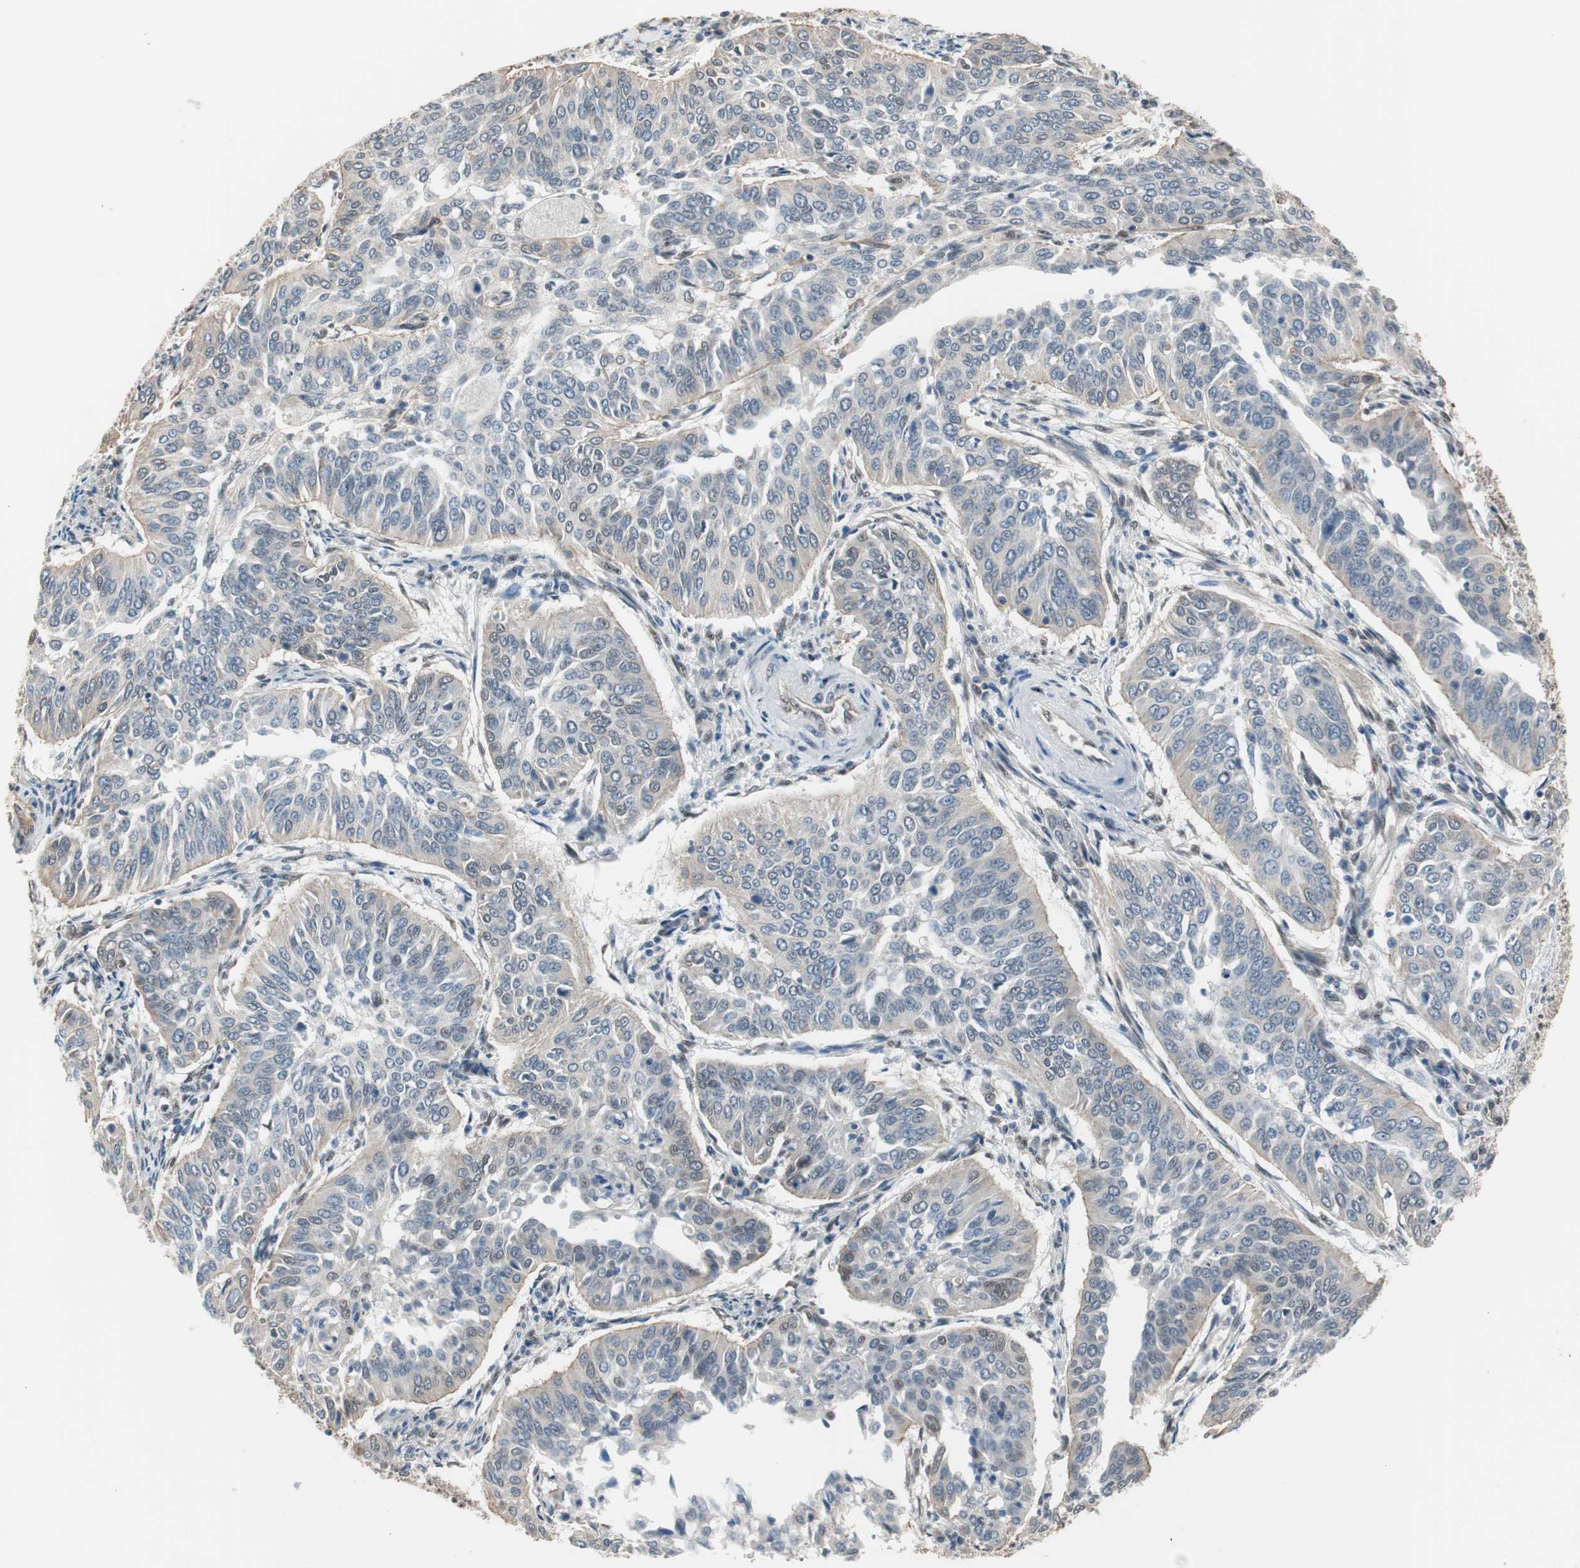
{"staining": {"intensity": "weak", "quantity": "<25%", "location": "cytoplasmic/membranous"}, "tissue": "cervical cancer", "cell_type": "Tumor cells", "image_type": "cancer", "snomed": [{"axis": "morphology", "description": "Normal tissue, NOS"}, {"axis": "morphology", "description": "Squamous cell carcinoma, NOS"}, {"axis": "topography", "description": "Cervix"}], "caption": "Tumor cells are negative for brown protein staining in cervical cancer. (Stains: DAB immunohistochemistry (IHC) with hematoxylin counter stain, Microscopy: brightfield microscopy at high magnification).", "gene": "PML", "patient": {"sex": "female", "age": 39}}